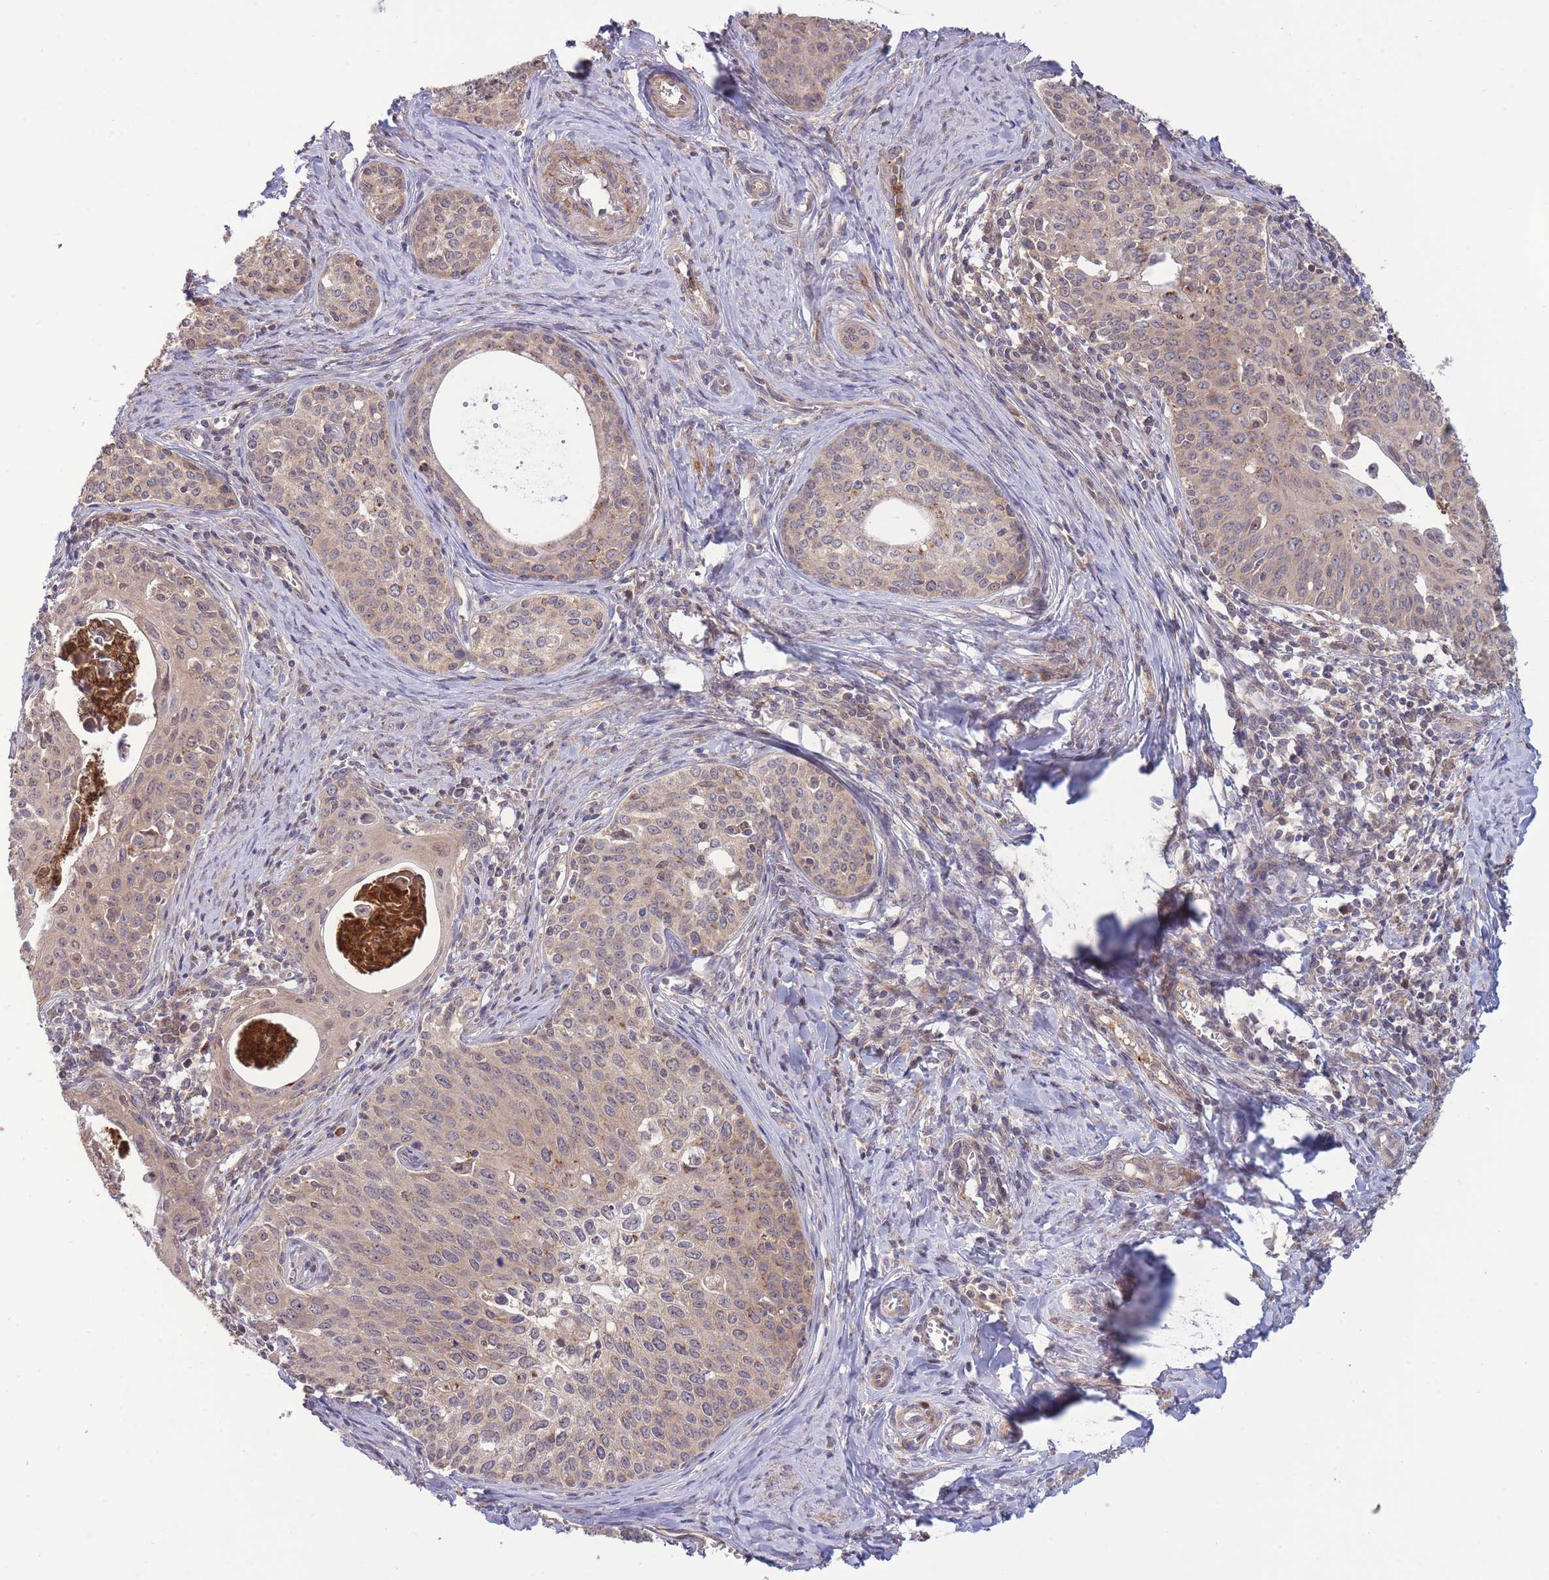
{"staining": {"intensity": "weak", "quantity": "25%-75%", "location": "cytoplasmic/membranous"}, "tissue": "cervical cancer", "cell_type": "Tumor cells", "image_type": "cancer", "snomed": [{"axis": "morphology", "description": "Squamous cell carcinoma, NOS"}, {"axis": "morphology", "description": "Adenocarcinoma, NOS"}, {"axis": "topography", "description": "Cervix"}], "caption": "Cervical squamous cell carcinoma stained with a protein marker reveals weak staining in tumor cells.", "gene": "ZNF304", "patient": {"sex": "female", "age": 52}}